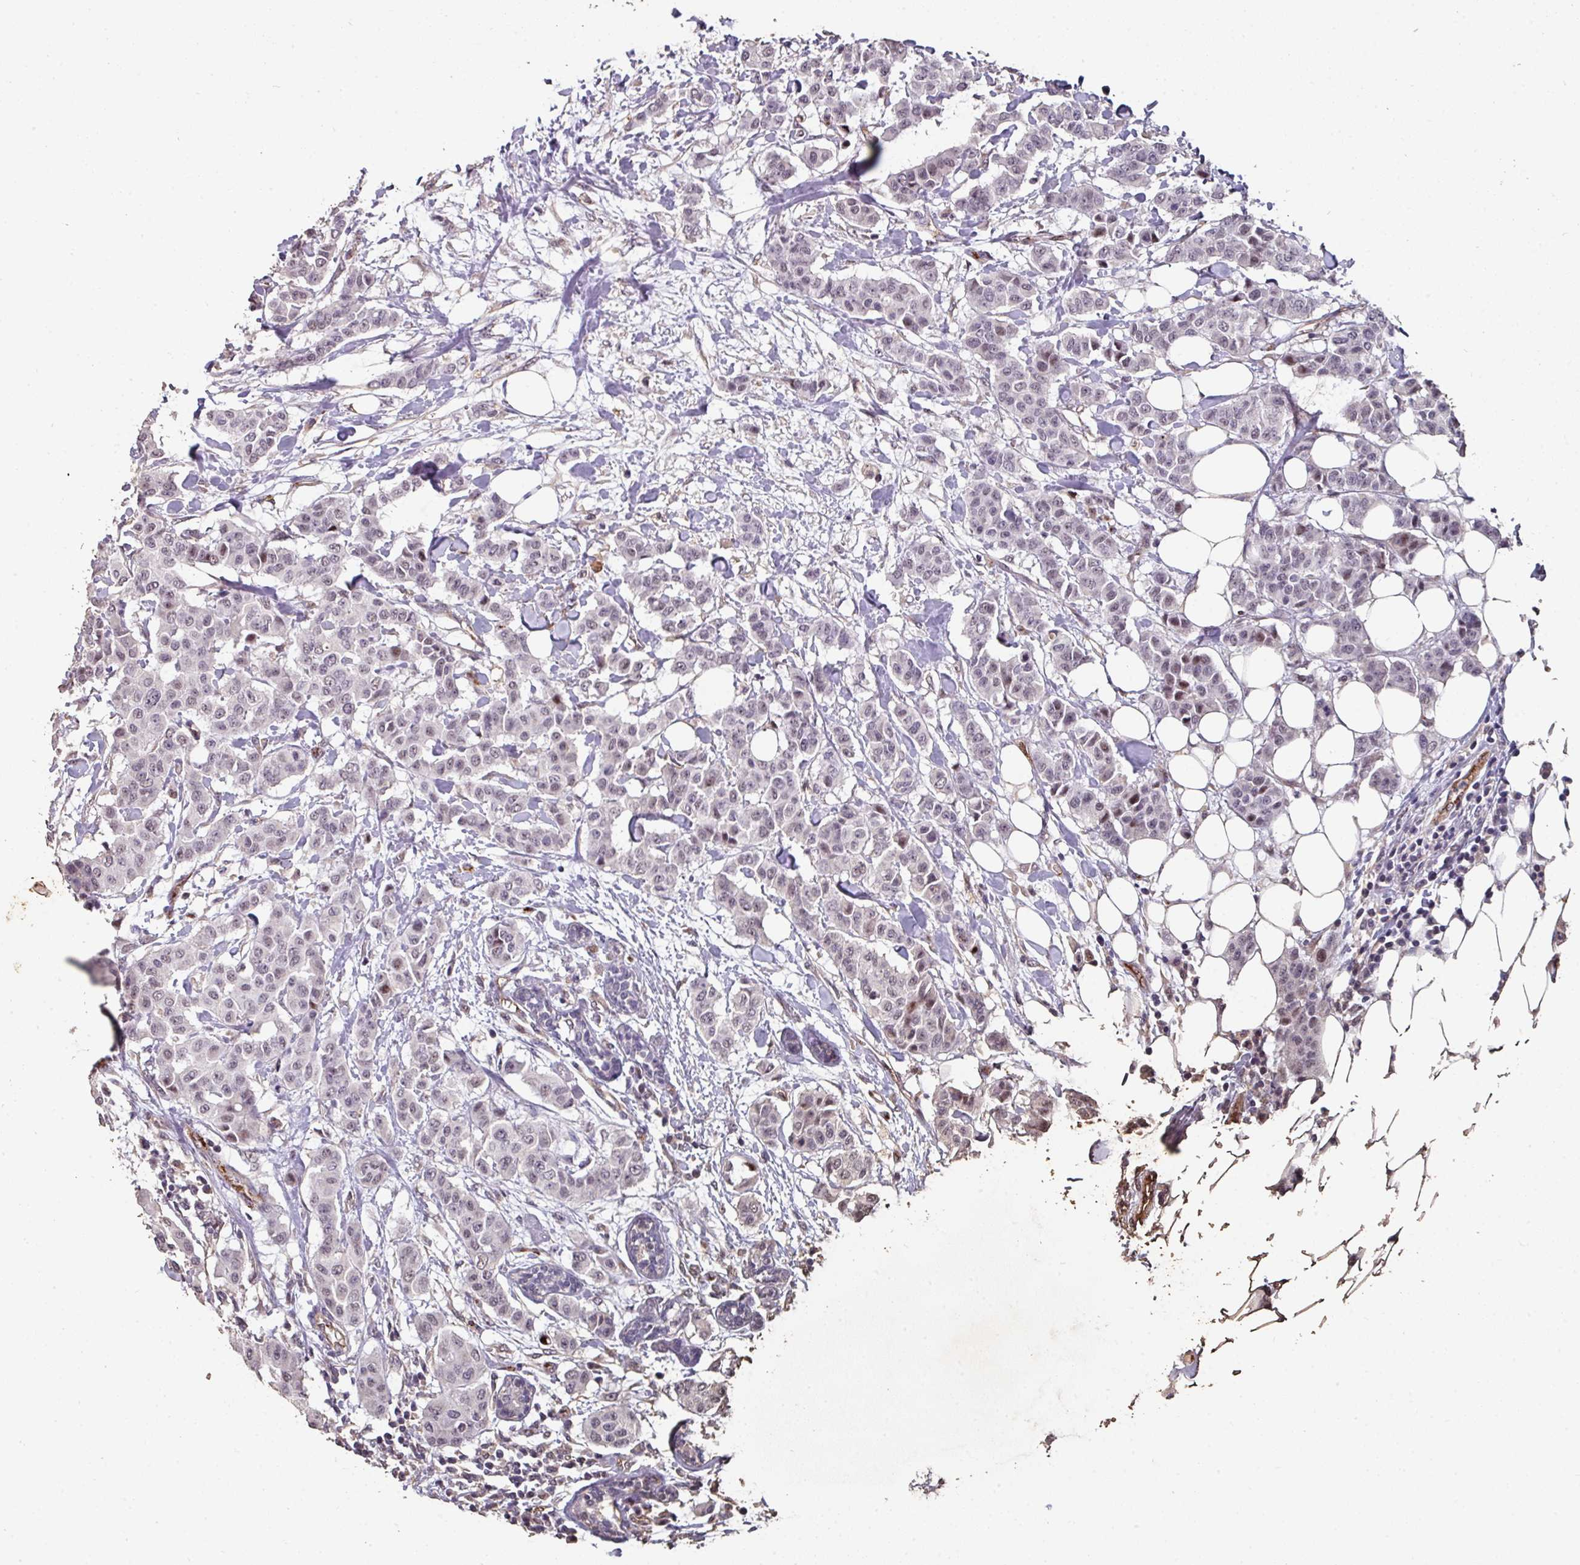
{"staining": {"intensity": "moderate", "quantity": "<25%", "location": "nuclear"}, "tissue": "breast cancer", "cell_type": "Tumor cells", "image_type": "cancer", "snomed": [{"axis": "morphology", "description": "Duct carcinoma"}, {"axis": "topography", "description": "Breast"}], "caption": "Breast infiltrating ductal carcinoma stained with a protein marker shows moderate staining in tumor cells.", "gene": "SIDT2", "patient": {"sex": "female", "age": 40}}